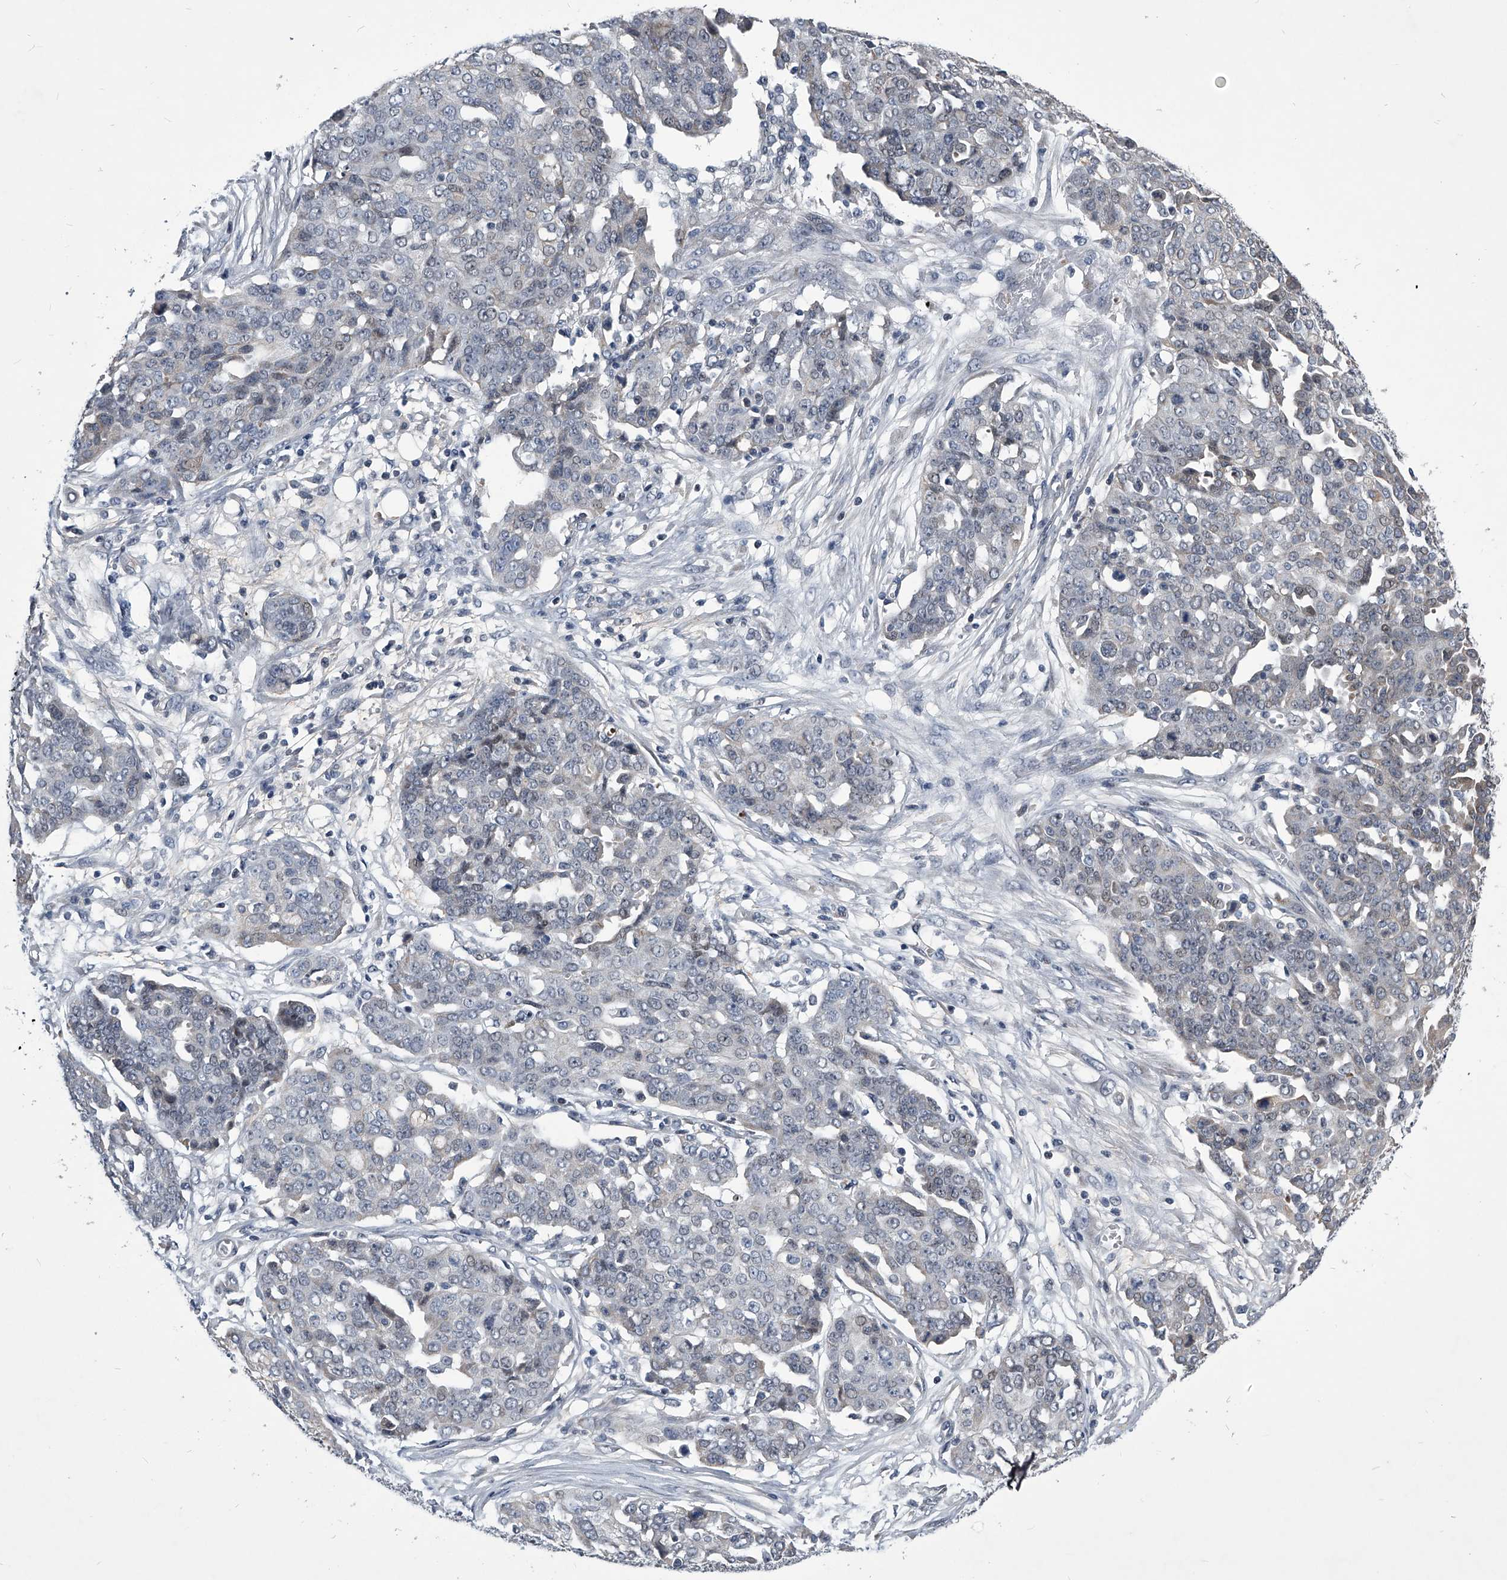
{"staining": {"intensity": "negative", "quantity": "none", "location": "none"}, "tissue": "ovarian cancer", "cell_type": "Tumor cells", "image_type": "cancer", "snomed": [{"axis": "morphology", "description": "Cystadenocarcinoma, serous, NOS"}, {"axis": "topography", "description": "Soft tissue"}, {"axis": "topography", "description": "Ovary"}], "caption": "High magnification brightfield microscopy of ovarian cancer (serous cystadenocarcinoma) stained with DAB (3,3'-diaminobenzidine) (brown) and counterstained with hematoxylin (blue): tumor cells show no significant positivity.", "gene": "ZNF76", "patient": {"sex": "female", "age": 57}}